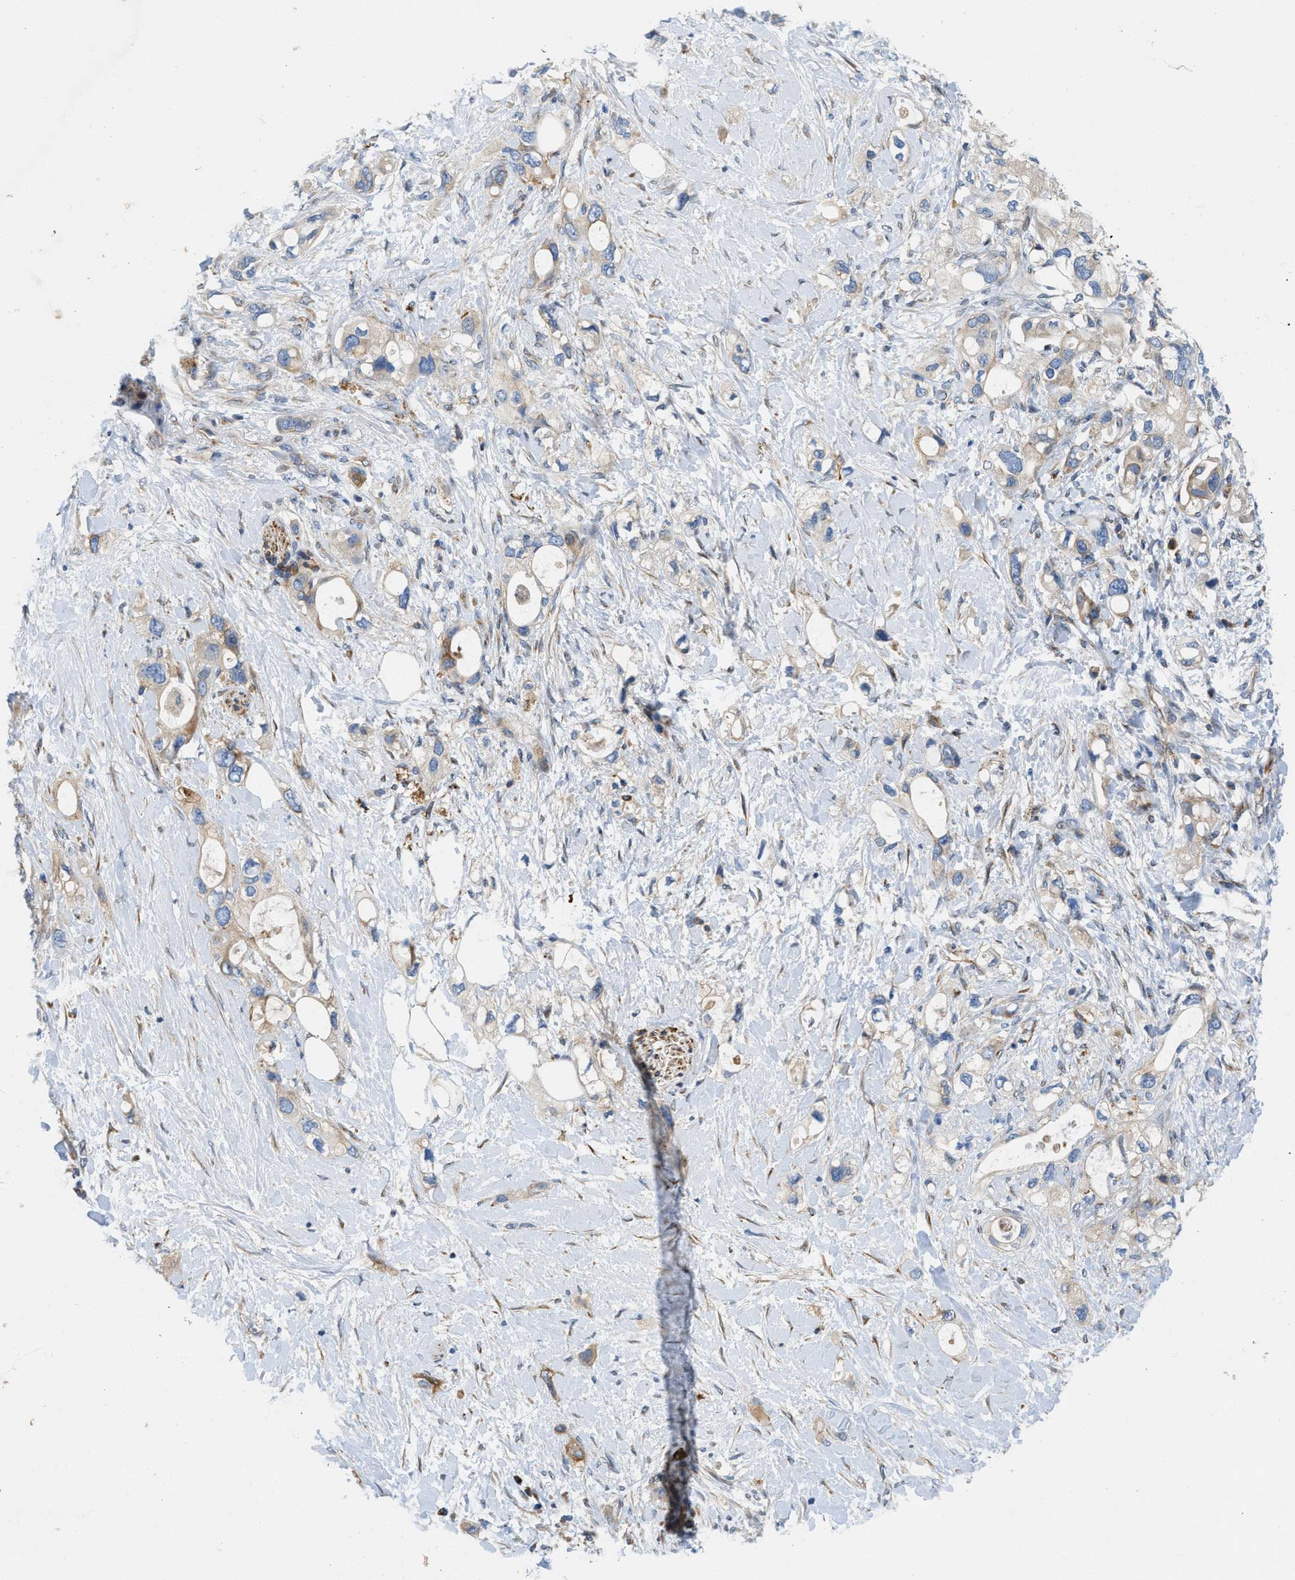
{"staining": {"intensity": "weak", "quantity": ">75%", "location": "cytoplasmic/membranous"}, "tissue": "pancreatic cancer", "cell_type": "Tumor cells", "image_type": "cancer", "snomed": [{"axis": "morphology", "description": "Adenocarcinoma, NOS"}, {"axis": "topography", "description": "Pancreas"}], "caption": "This histopathology image displays adenocarcinoma (pancreatic) stained with immunohistochemistry to label a protein in brown. The cytoplasmic/membranous of tumor cells show weak positivity for the protein. Nuclei are counter-stained blue.", "gene": "TMEM248", "patient": {"sex": "female", "age": 56}}